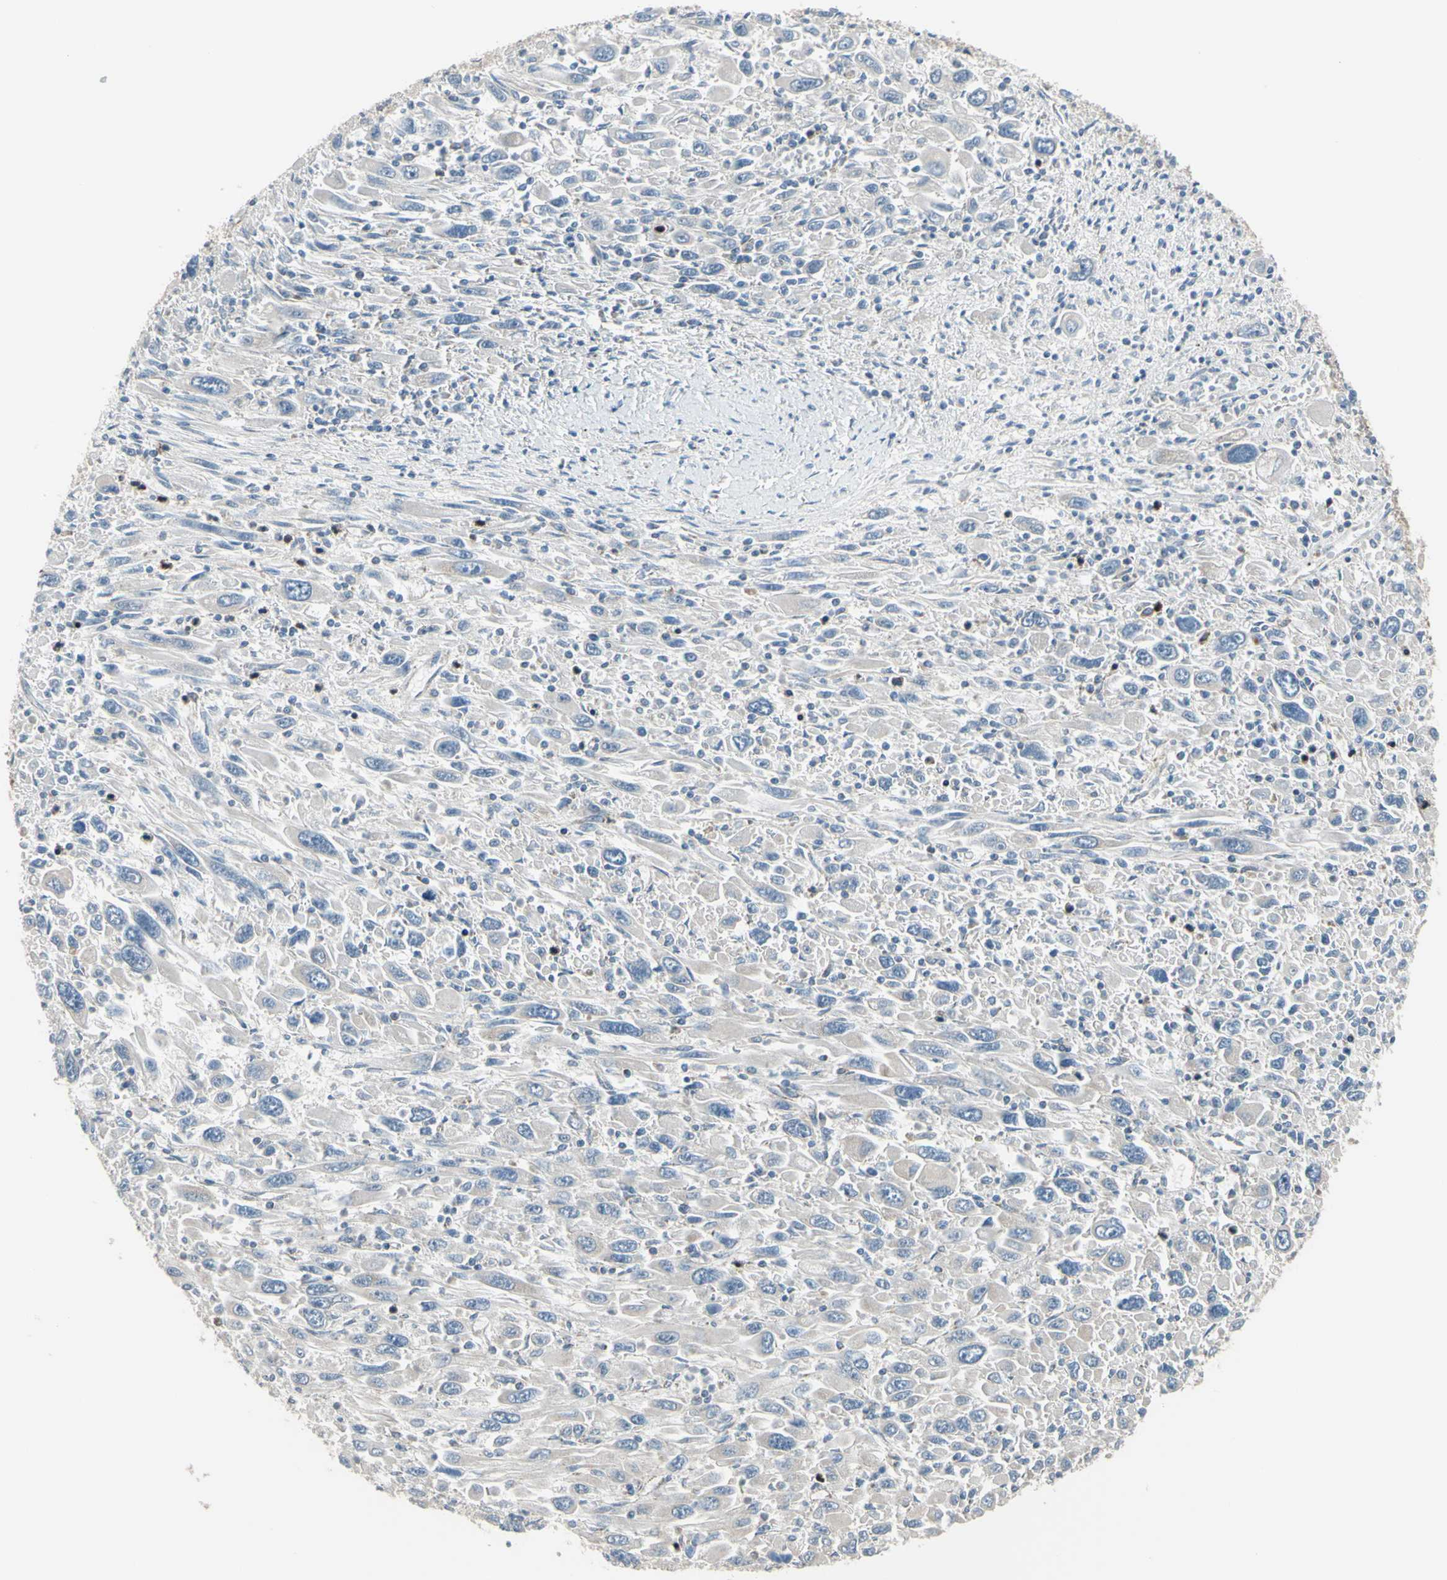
{"staining": {"intensity": "negative", "quantity": "none", "location": "none"}, "tissue": "melanoma", "cell_type": "Tumor cells", "image_type": "cancer", "snomed": [{"axis": "morphology", "description": "Malignant melanoma, Metastatic site"}, {"axis": "topography", "description": "Skin"}], "caption": "Immunohistochemical staining of malignant melanoma (metastatic site) demonstrates no significant positivity in tumor cells.", "gene": "FAM171B", "patient": {"sex": "female", "age": 56}}